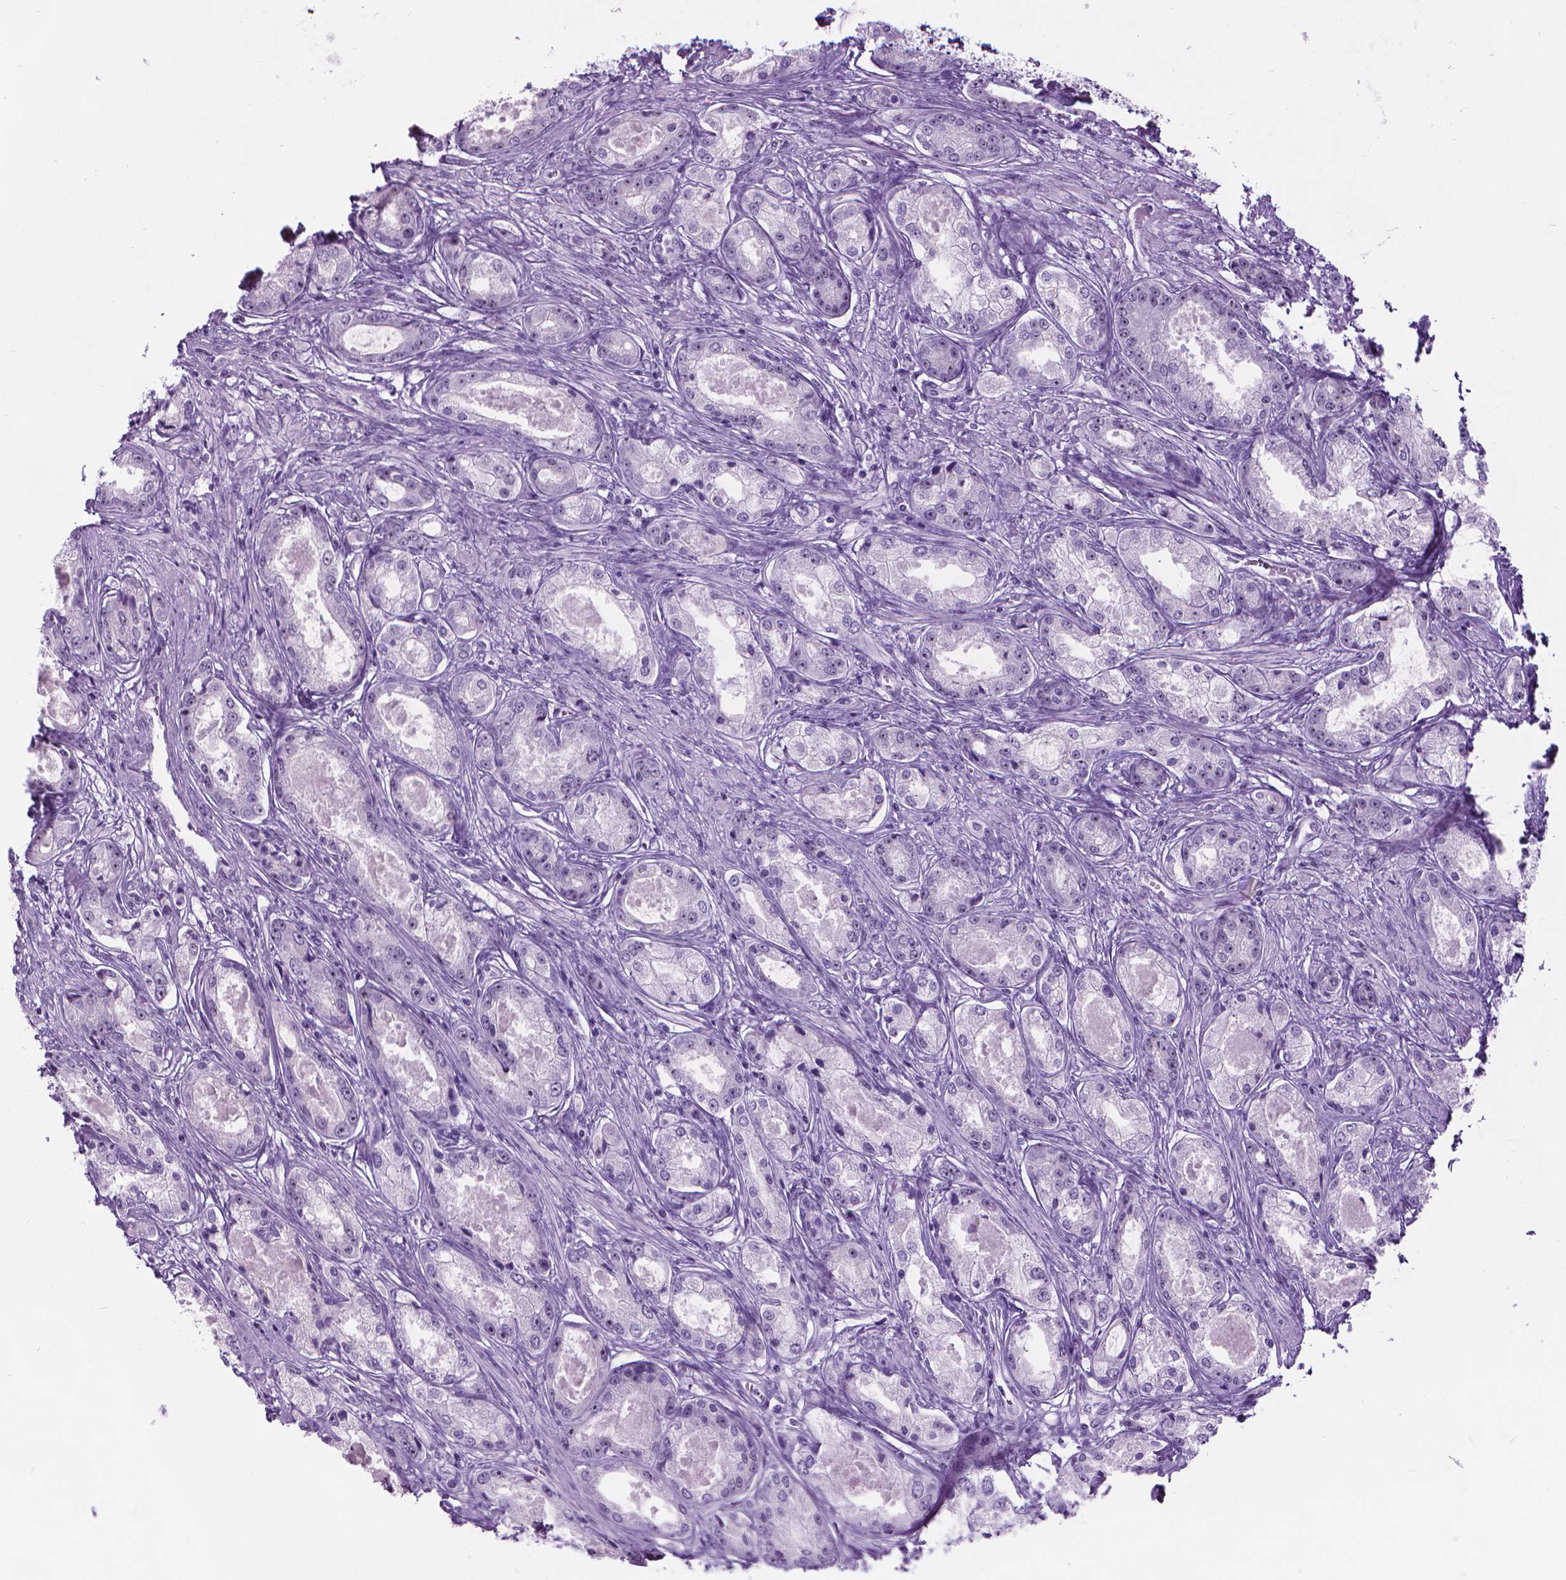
{"staining": {"intensity": "negative", "quantity": "none", "location": "none"}, "tissue": "prostate cancer", "cell_type": "Tumor cells", "image_type": "cancer", "snomed": [{"axis": "morphology", "description": "Adenocarcinoma, Low grade"}, {"axis": "topography", "description": "Prostate"}], "caption": "Immunohistochemical staining of low-grade adenocarcinoma (prostate) shows no significant staining in tumor cells. (DAB immunohistochemistry with hematoxylin counter stain).", "gene": "NOL7", "patient": {"sex": "male", "age": 68}}